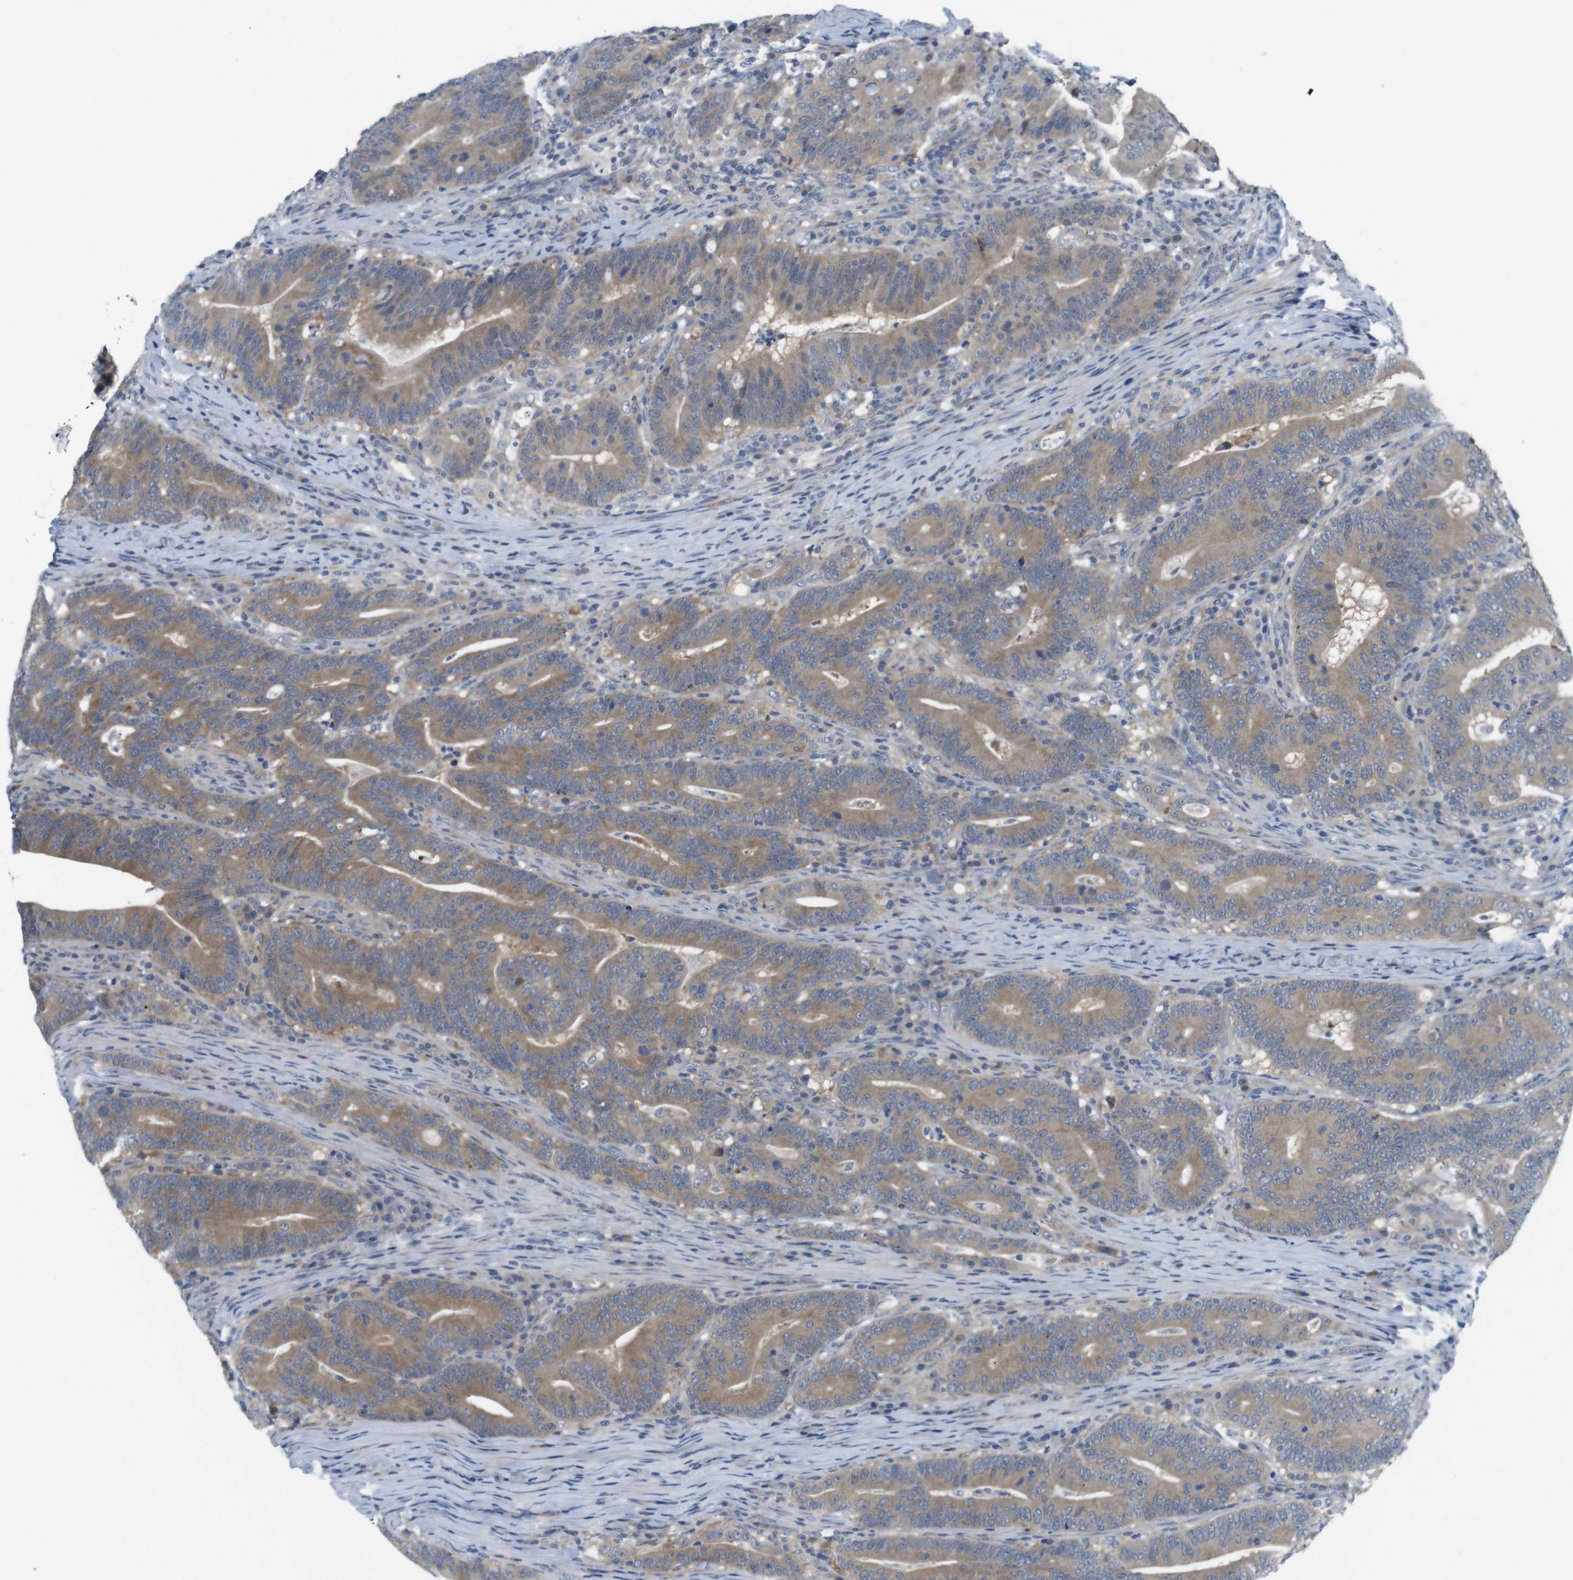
{"staining": {"intensity": "moderate", "quantity": ">75%", "location": "cytoplasmic/membranous"}, "tissue": "colorectal cancer", "cell_type": "Tumor cells", "image_type": "cancer", "snomed": [{"axis": "morphology", "description": "Normal tissue, NOS"}, {"axis": "morphology", "description": "Adenocarcinoma, NOS"}, {"axis": "topography", "description": "Colon"}], "caption": "Moderate cytoplasmic/membranous protein positivity is appreciated in approximately >75% of tumor cells in adenocarcinoma (colorectal).", "gene": "CASP2", "patient": {"sex": "female", "age": 66}}